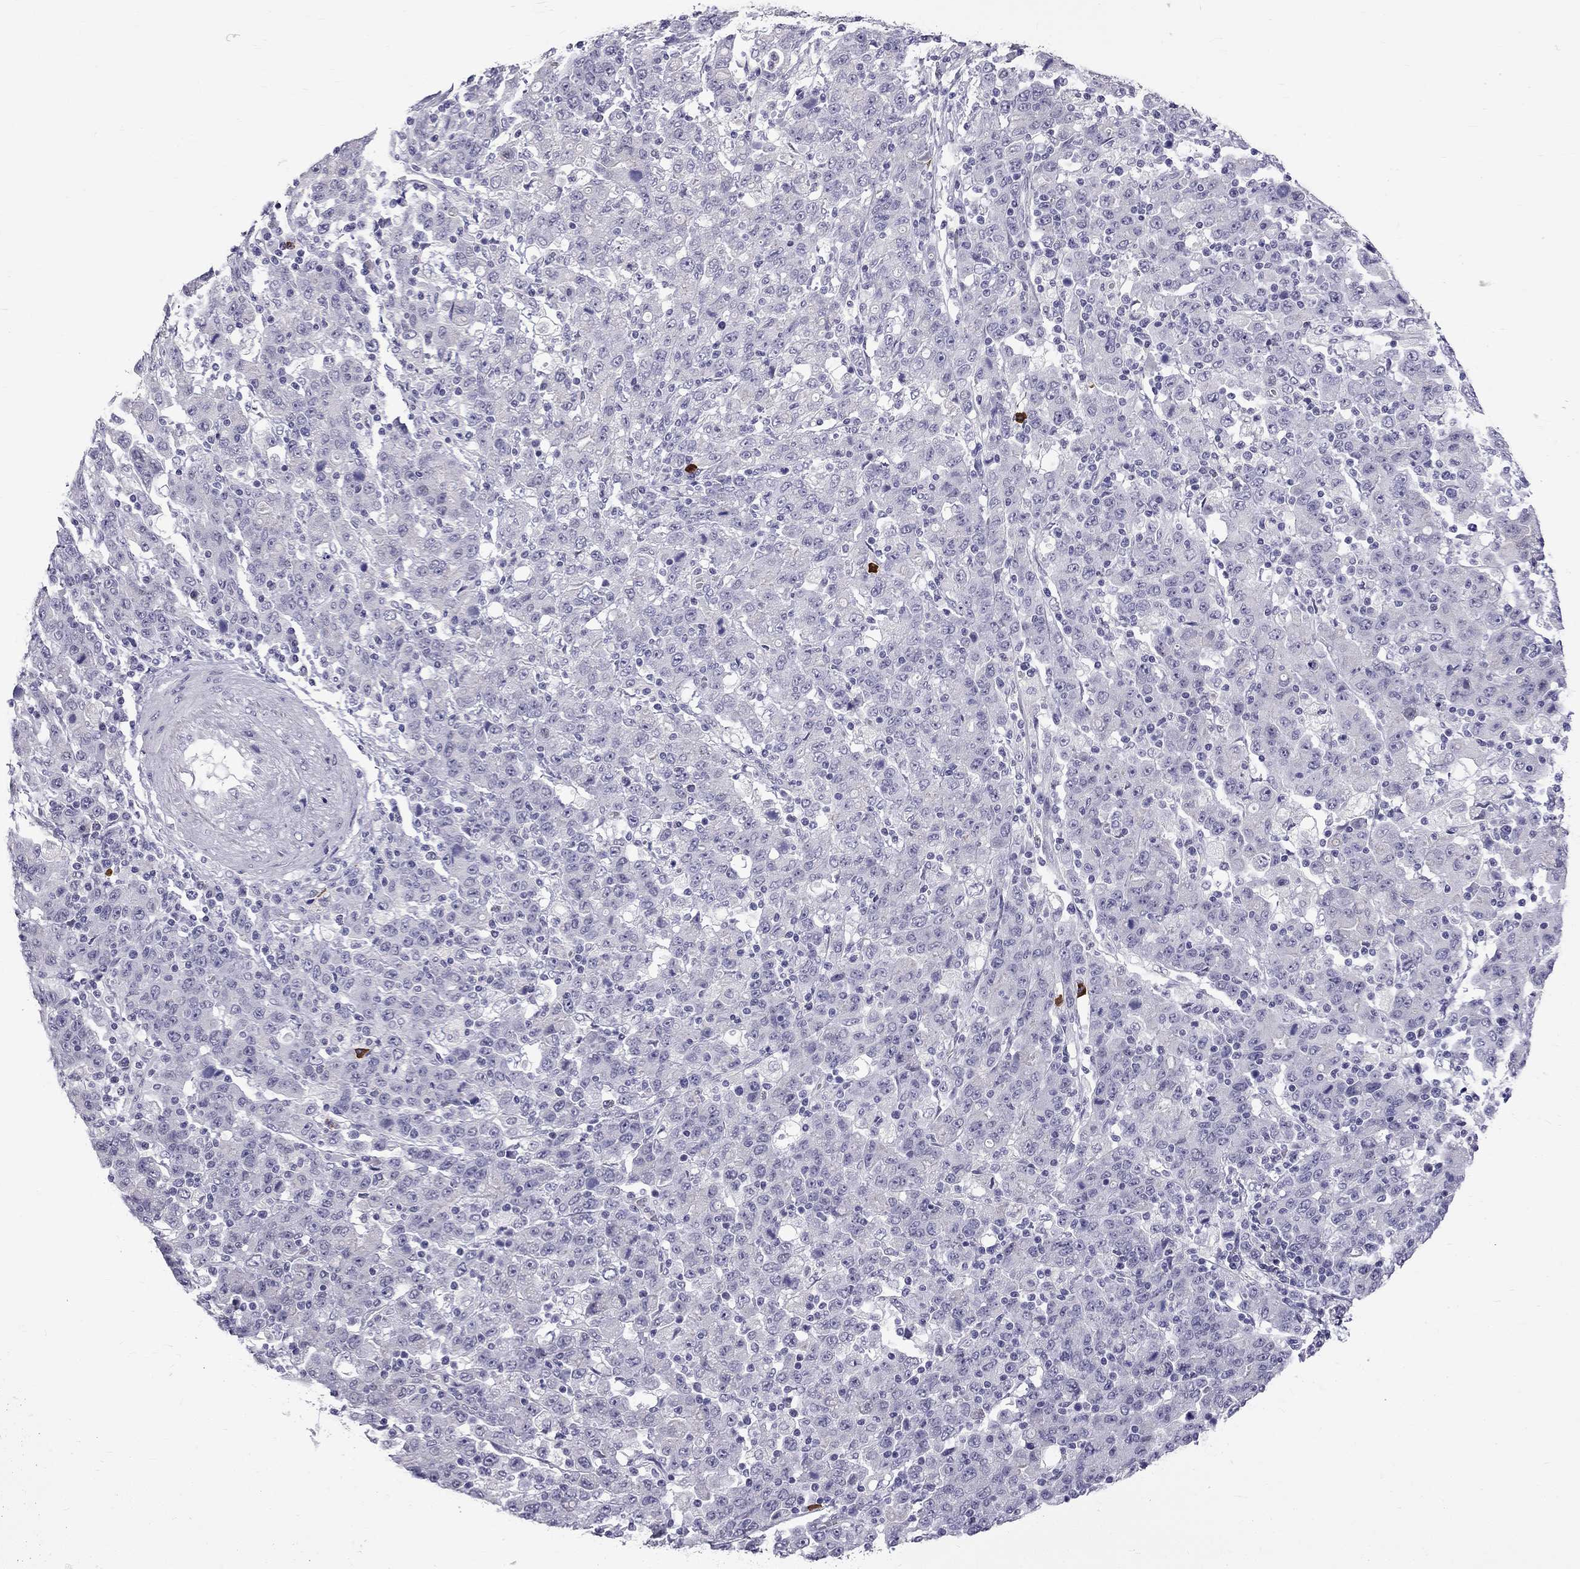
{"staining": {"intensity": "negative", "quantity": "none", "location": "none"}, "tissue": "stomach cancer", "cell_type": "Tumor cells", "image_type": "cancer", "snomed": [{"axis": "morphology", "description": "Adenocarcinoma, NOS"}, {"axis": "topography", "description": "Stomach, upper"}], "caption": "Micrograph shows no significant protein expression in tumor cells of adenocarcinoma (stomach).", "gene": "RTL9", "patient": {"sex": "male", "age": 69}}